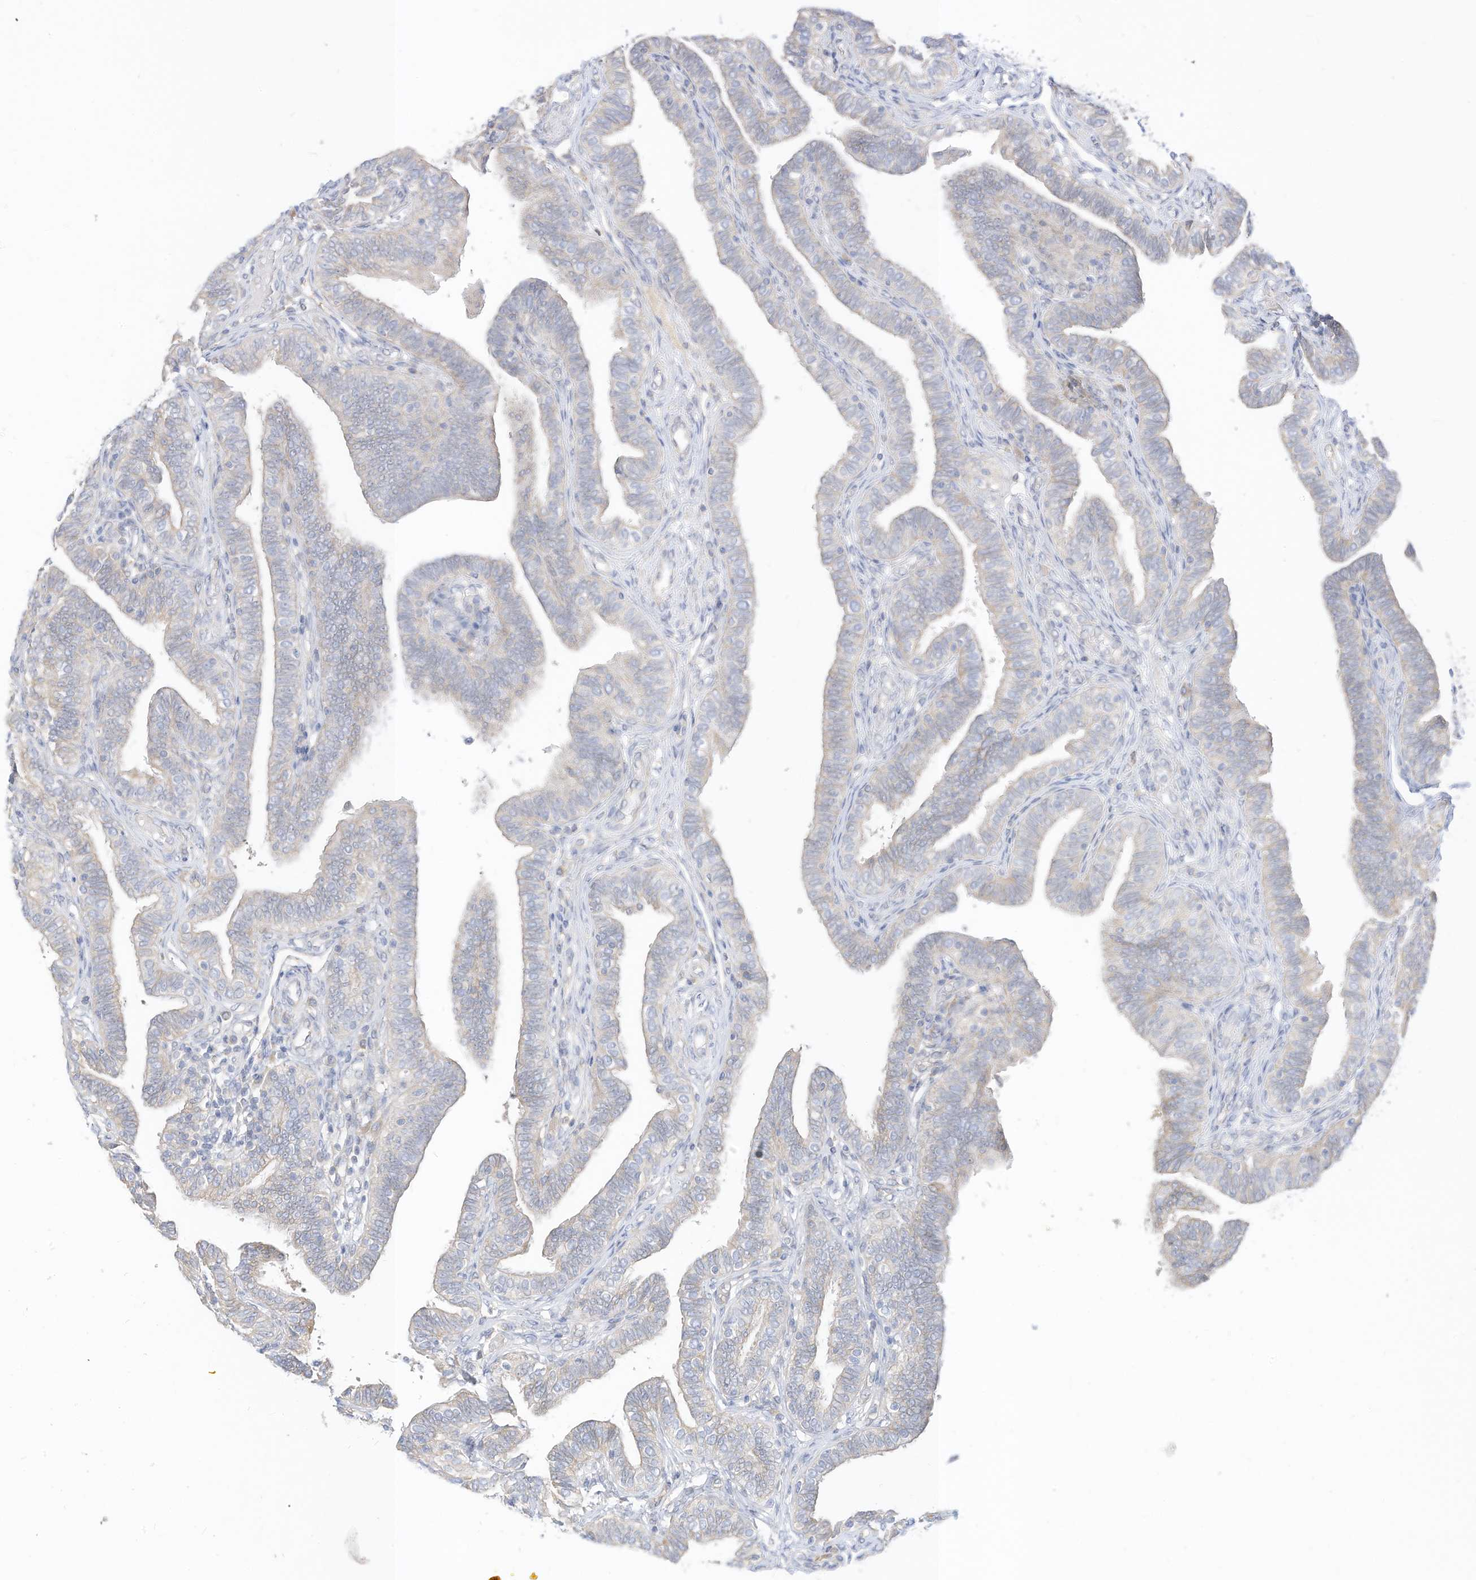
{"staining": {"intensity": "negative", "quantity": "none", "location": "none"}, "tissue": "fallopian tube", "cell_type": "Glandular cells", "image_type": "normal", "snomed": [{"axis": "morphology", "description": "Normal tissue, NOS"}, {"axis": "topography", "description": "Fallopian tube"}], "caption": "Image shows no protein positivity in glandular cells of normal fallopian tube.", "gene": "RASA2", "patient": {"sex": "female", "age": 39}}